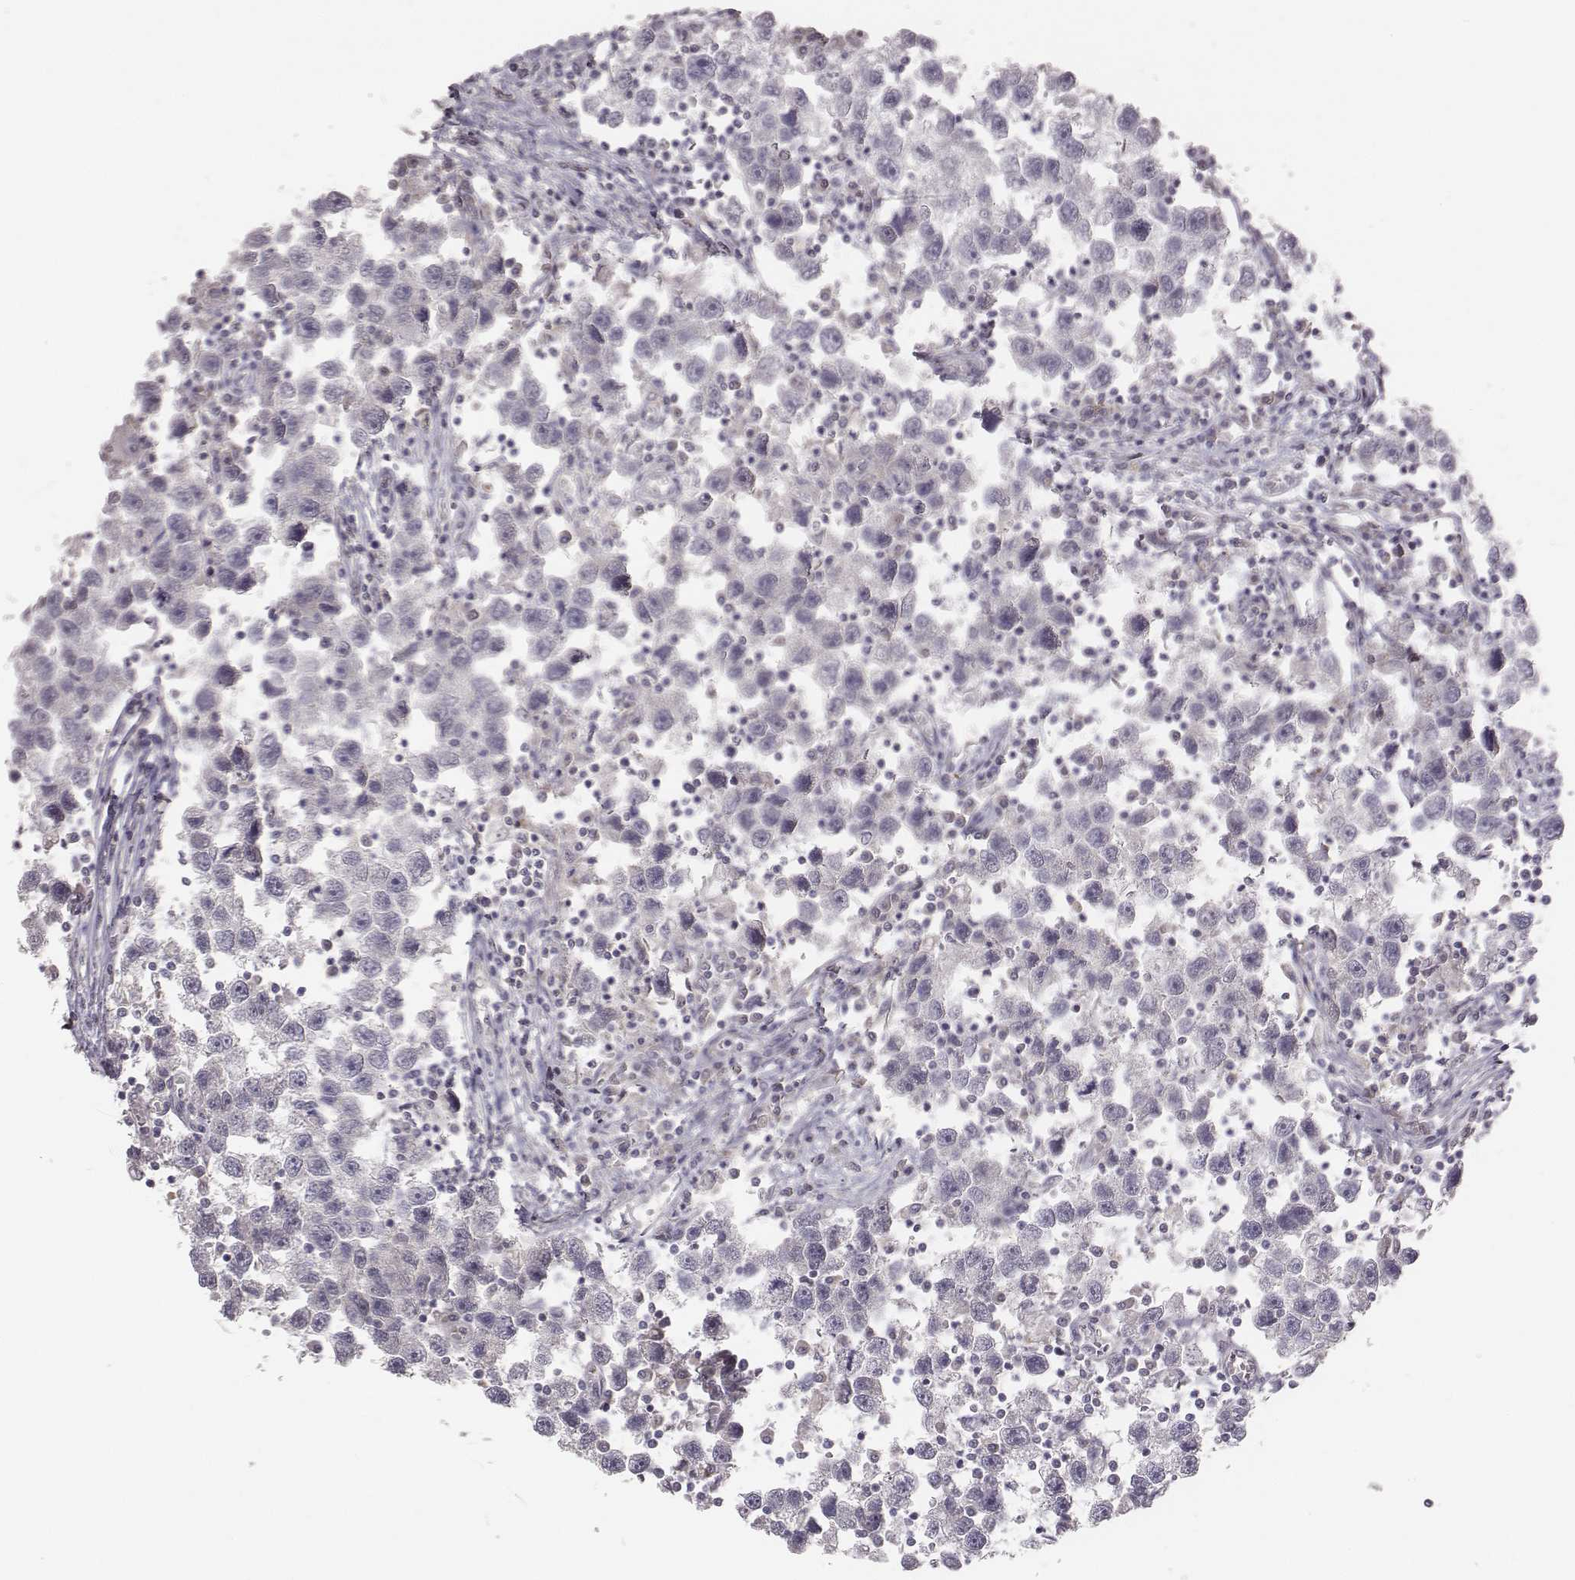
{"staining": {"intensity": "negative", "quantity": "none", "location": "none"}, "tissue": "testis cancer", "cell_type": "Tumor cells", "image_type": "cancer", "snomed": [{"axis": "morphology", "description": "Seminoma, NOS"}, {"axis": "topography", "description": "Testis"}], "caption": "Micrograph shows no protein positivity in tumor cells of testis cancer tissue.", "gene": "ABCD3", "patient": {"sex": "male", "age": 30}}